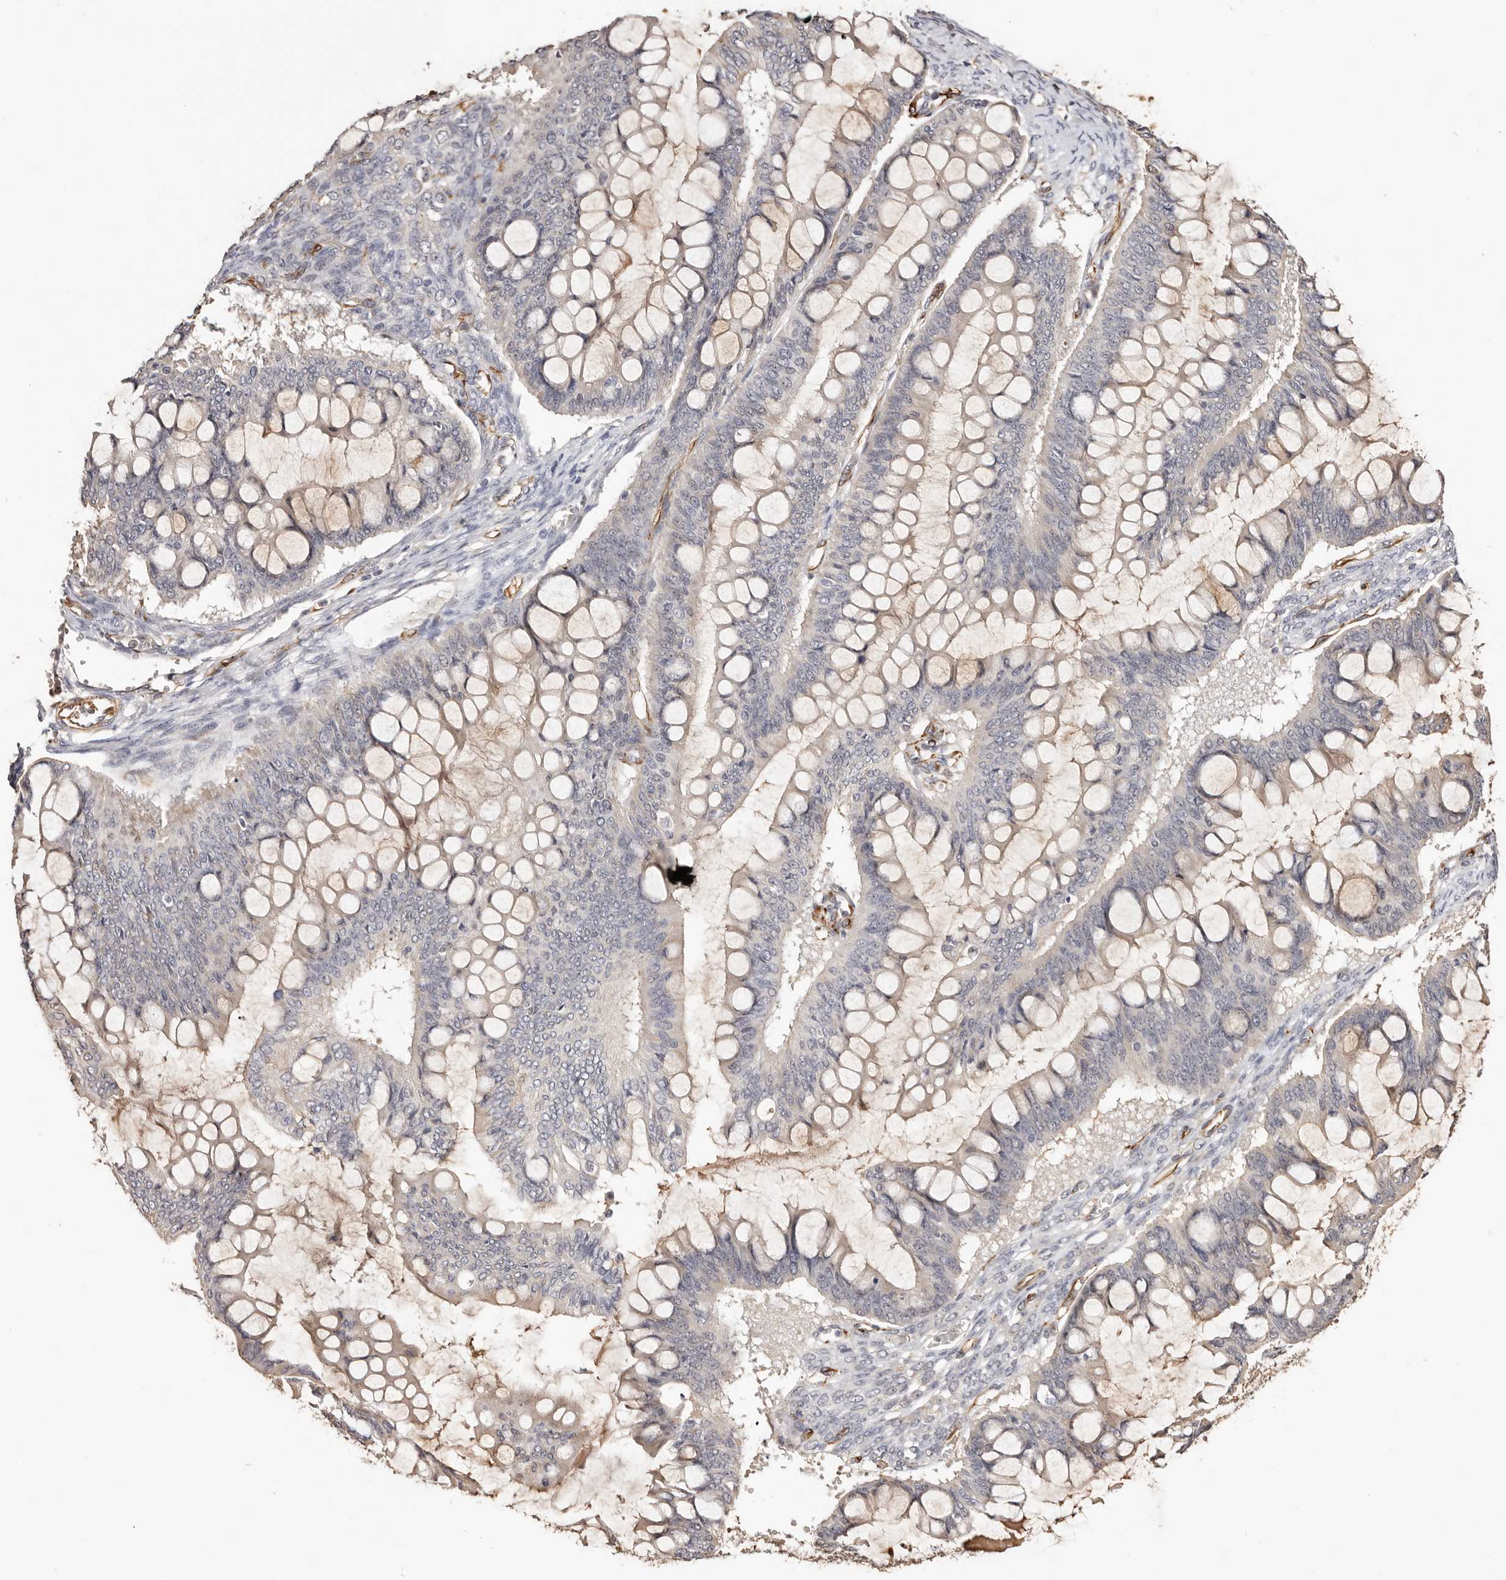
{"staining": {"intensity": "weak", "quantity": "<25%", "location": "cytoplasmic/membranous"}, "tissue": "ovarian cancer", "cell_type": "Tumor cells", "image_type": "cancer", "snomed": [{"axis": "morphology", "description": "Cystadenocarcinoma, mucinous, NOS"}, {"axis": "topography", "description": "Ovary"}], "caption": "An immunohistochemistry photomicrograph of ovarian cancer is shown. There is no staining in tumor cells of ovarian cancer.", "gene": "ZNF557", "patient": {"sex": "female", "age": 73}}